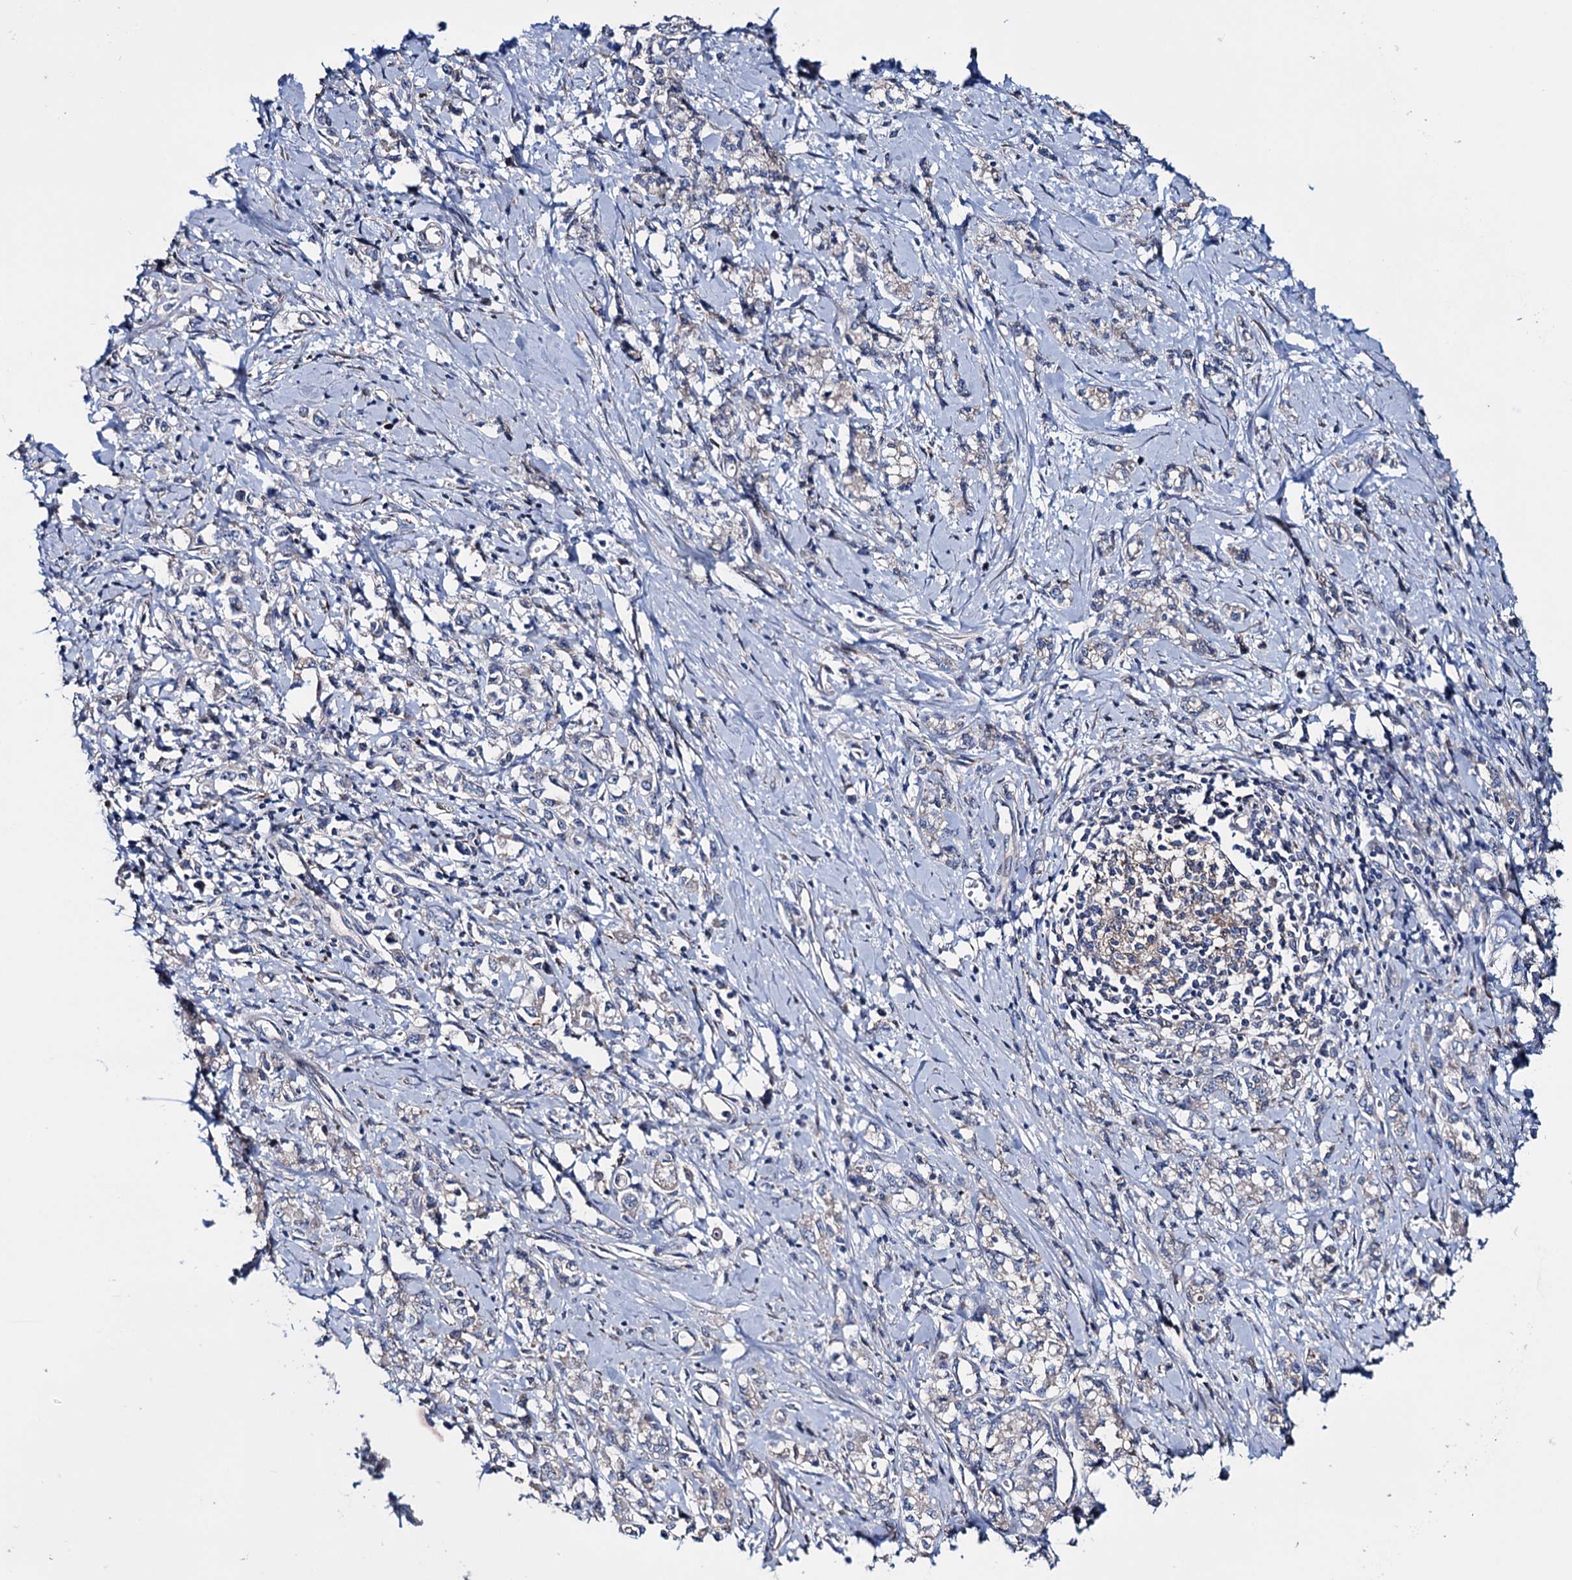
{"staining": {"intensity": "negative", "quantity": "none", "location": "none"}, "tissue": "stomach cancer", "cell_type": "Tumor cells", "image_type": "cancer", "snomed": [{"axis": "morphology", "description": "Adenocarcinoma, NOS"}, {"axis": "topography", "description": "Stomach"}], "caption": "Tumor cells are negative for protein expression in human stomach cancer (adenocarcinoma). The staining was performed using DAB to visualize the protein expression in brown, while the nuclei were stained in blue with hematoxylin (Magnification: 20x).", "gene": "EYA4", "patient": {"sex": "female", "age": 76}}